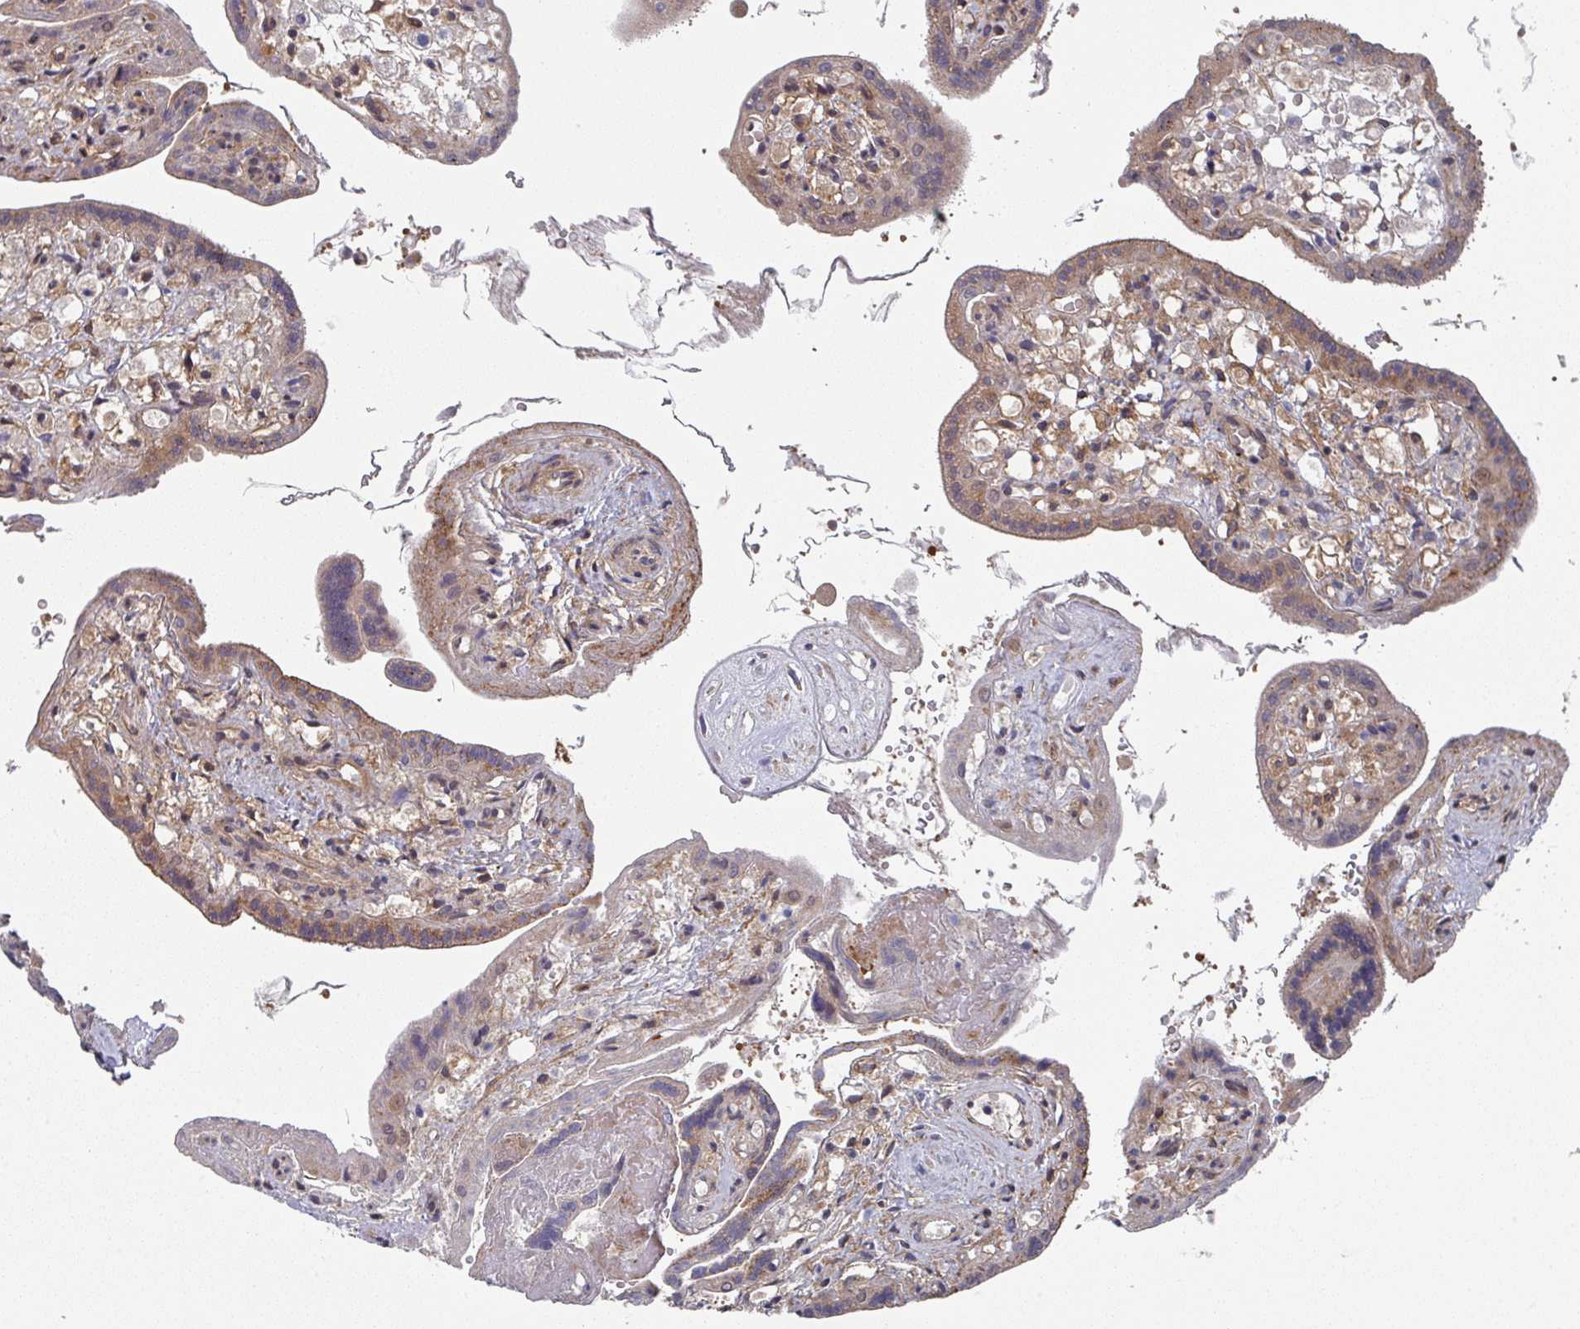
{"staining": {"intensity": "moderate", "quantity": "25%-75%", "location": "cytoplasmic/membranous,nuclear"}, "tissue": "placenta", "cell_type": "Trophoblastic cells", "image_type": "normal", "snomed": [{"axis": "morphology", "description": "Normal tissue, NOS"}, {"axis": "topography", "description": "Placenta"}], "caption": "Protein staining by immunohistochemistry reveals moderate cytoplasmic/membranous,nuclear staining in about 25%-75% of trophoblastic cells in normal placenta. (Stains: DAB in brown, nuclei in blue, Microscopy: brightfield microscopy at high magnification).", "gene": "GOLGA7B", "patient": {"sex": "female", "age": 37}}